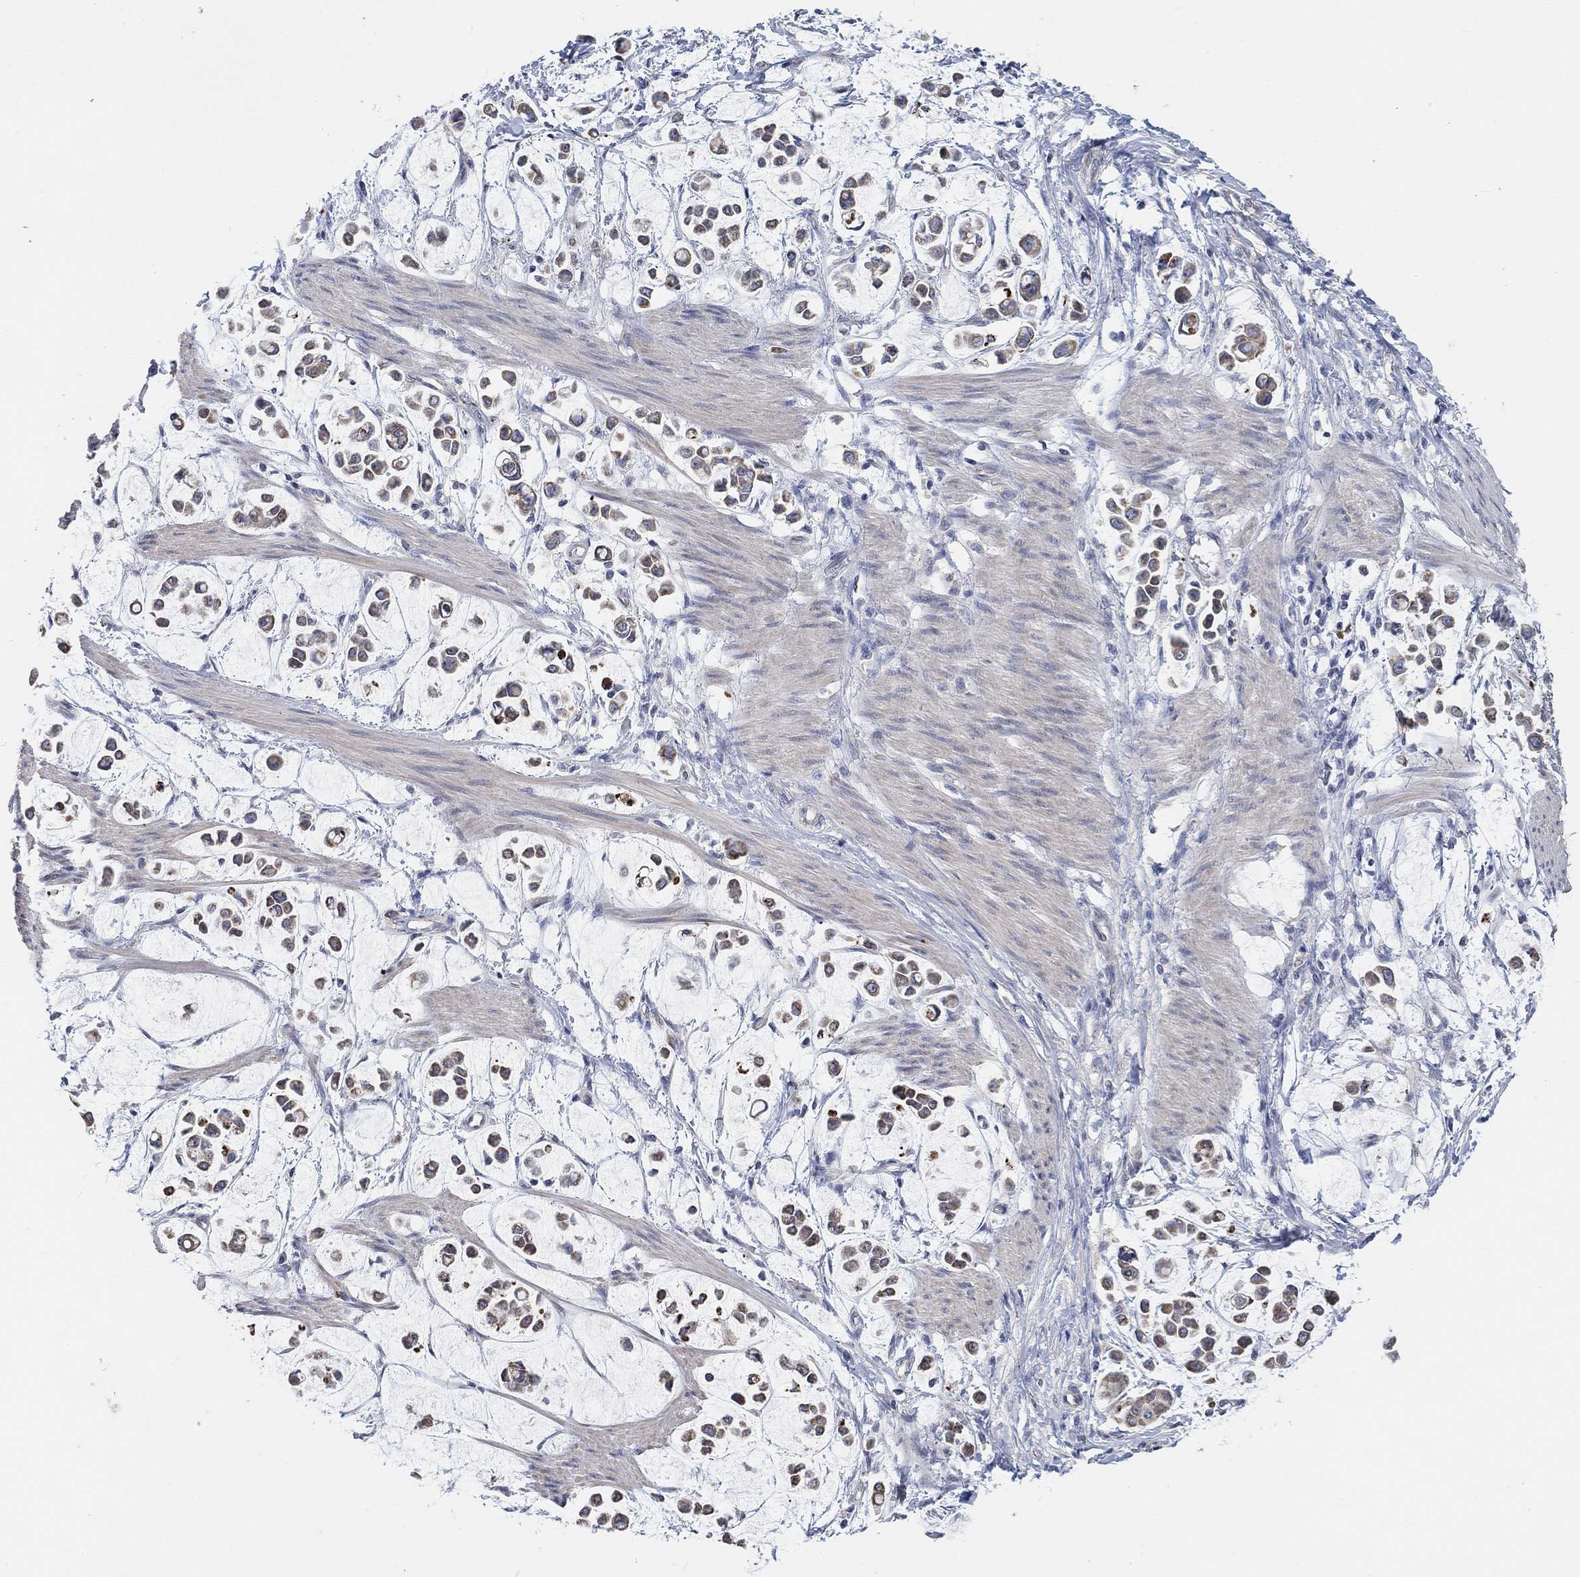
{"staining": {"intensity": "moderate", "quantity": ">75%", "location": "cytoplasmic/membranous"}, "tissue": "stomach cancer", "cell_type": "Tumor cells", "image_type": "cancer", "snomed": [{"axis": "morphology", "description": "Adenocarcinoma, NOS"}, {"axis": "topography", "description": "Stomach"}], "caption": "IHC staining of adenocarcinoma (stomach), which exhibits medium levels of moderate cytoplasmic/membranous positivity in approximately >75% of tumor cells indicating moderate cytoplasmic/membranous protein expression. The staining was performed using DAB (3,3'-diaminobenzidine) (brown) for protein detection and nuclei were counterstained in hematoxylin (blue).", "gene": "HCRTR1", "patient": {"sex": "male", "age": 82}}